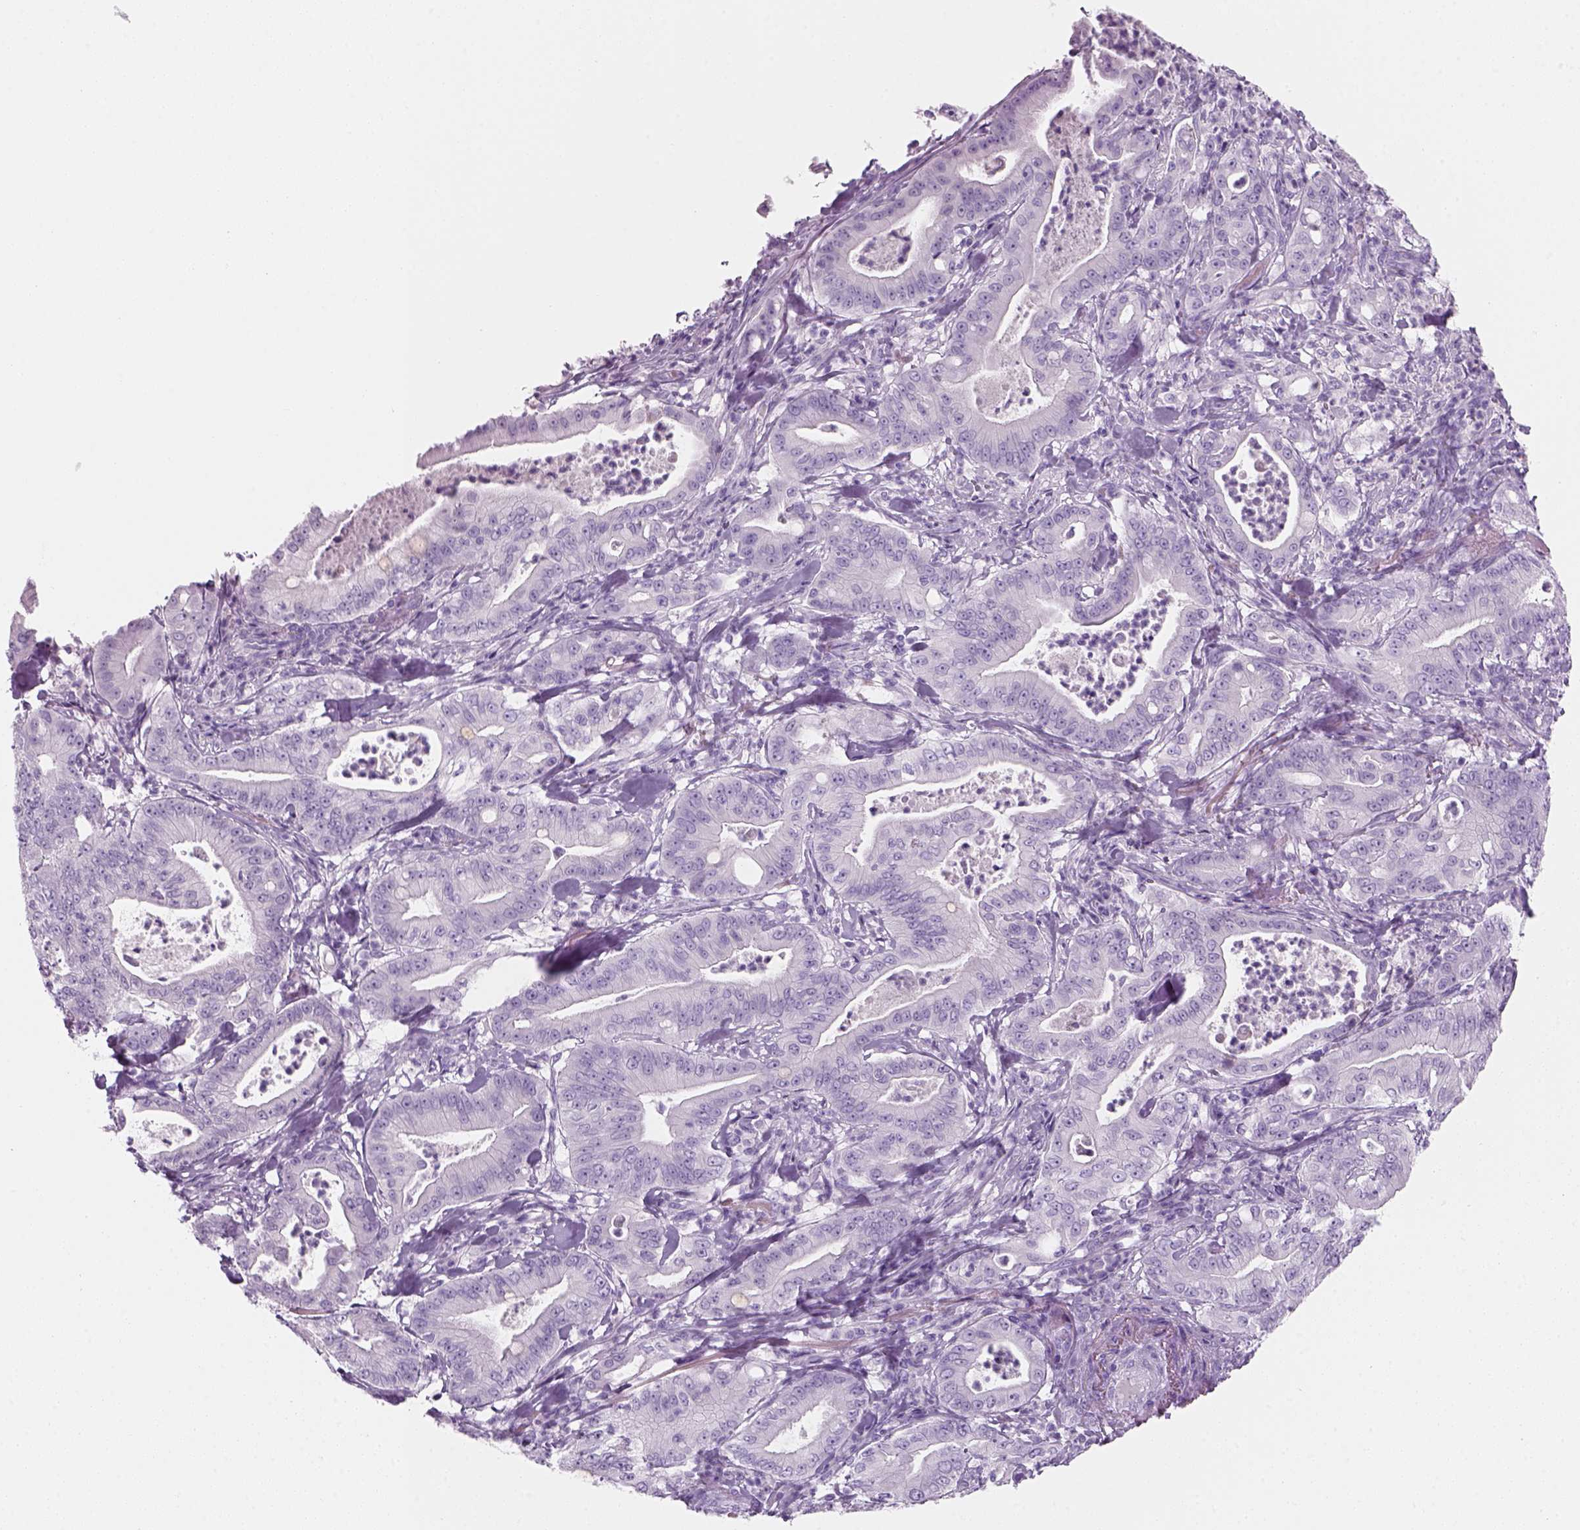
{"staining": {"intensity": "negative", "quantity": "none", "location": "none"}, "tissue": "pancreatic cancer", "cell_type": "Tumor cells", "image_type": "cancer", "snomed": [{"axis": "morphology", "description": "Adenocarcinoma, NOS"}, {"axis": "topography", "description": "Pancreas"}], "caption": "High power microscopy photomicrograph of an IHC micrograph of pancreatic adenocarcinoma, revealing no significant positivity in tumor cells. (DAB immunohistochemistry with hematoxylin counter stain).", "gene": "KRTAP11-1", "patient": {"sex": "male", "age": 71}}